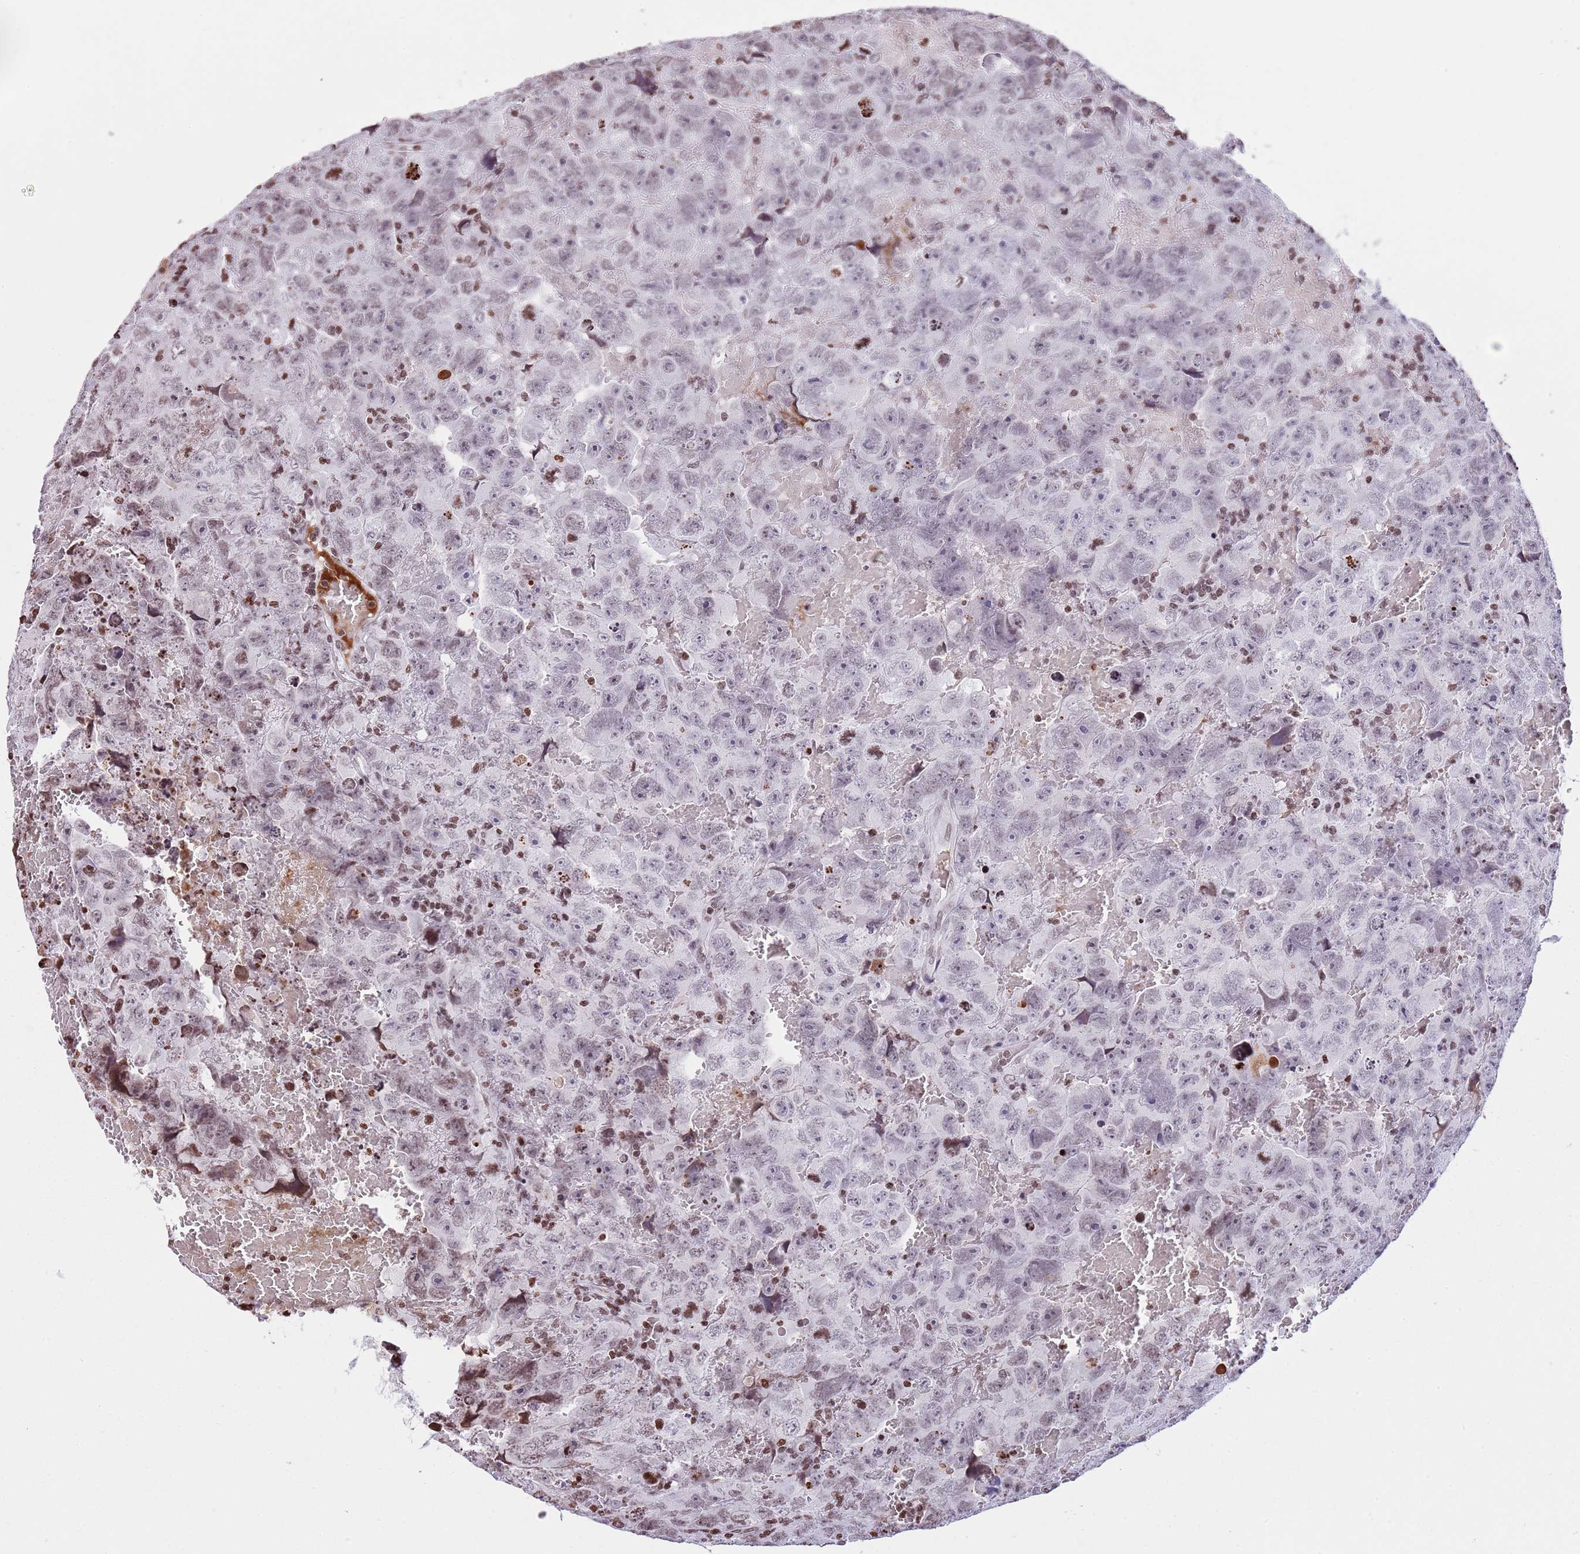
{"staining": {"intensity": "weak", "quantity": "<25%", "location": "nuclear"}, "tissue": "testis cancer", "cell_type": "Tumor cells", "image_type": "cancer", "snomed": [{"axis": "morphology", "description": "Carcinoma, Embryonal, NOS"}, {"axis": "topography", "description": "Testis"}], "caption": "Immunohistochemistry (IHC) histopathology image of neoplastic tissue: human embryonal carcinoma (testis) stained with DAB demonstrates no significant protein staining in tumor cells. Nuclei are stained in blue.", "gene": "KPNA3", "patient": {"sex": "male", "age": 45}}